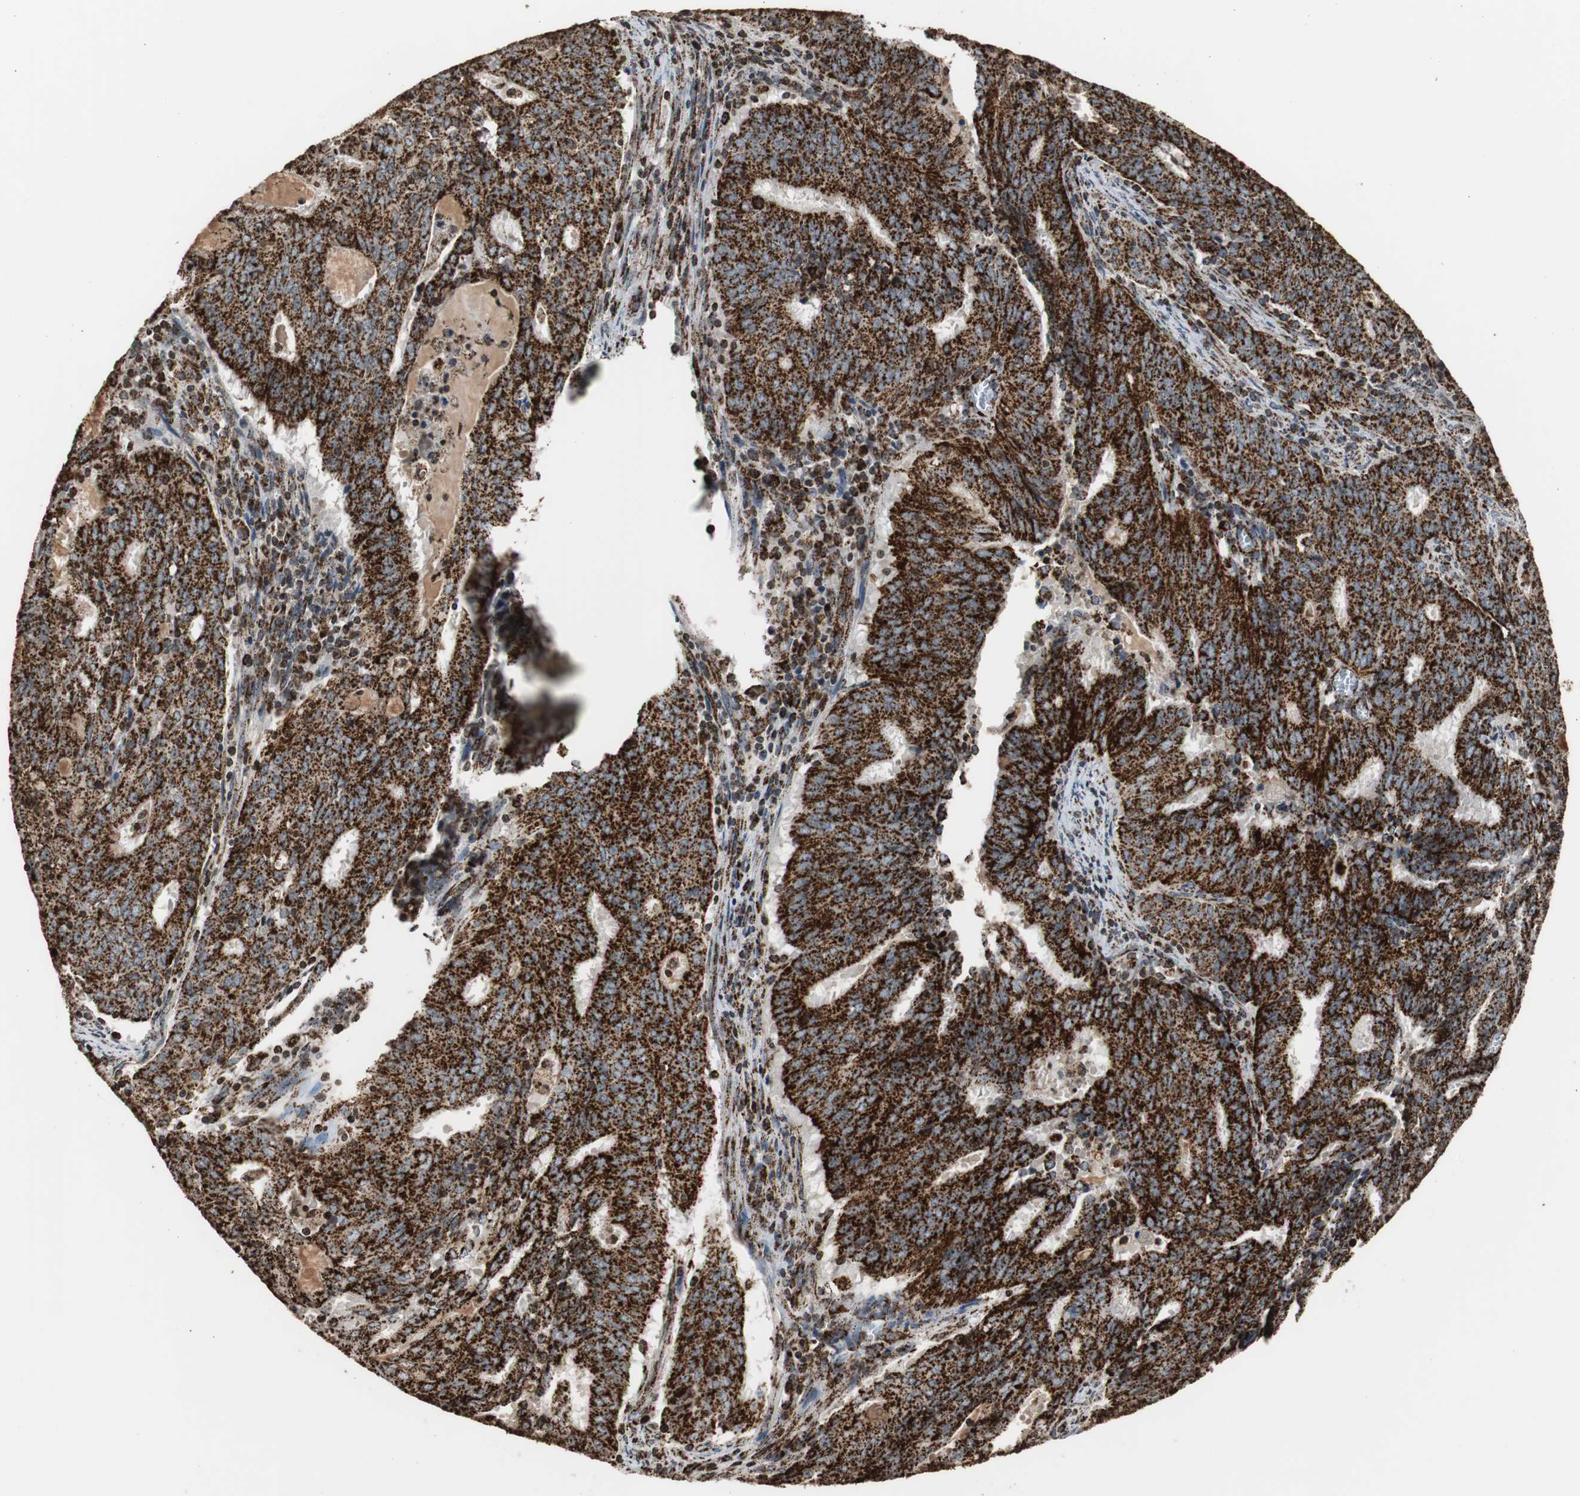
{"staining": {"intensity": "strong", "quantity": ">75%", "location": "cytoplasmic/membranous"}, "tissue": "cervical cancer", "cell_type": "Tumor cells", "image_type": "cancer", "snomed": [{"axis": "morphology", "description": "Adenocarcinoma, NOS"}, {"axis": "topography", "description": "Cervix"}], "caption": "Immunohistochemical staining of human cervical cancer displays high levels of strong cytoplasmic/membranous protein expression in approximately >75% of tumor cells.", "gene": "HSPA9", "patient": {"sex": "female", "age": 44}}